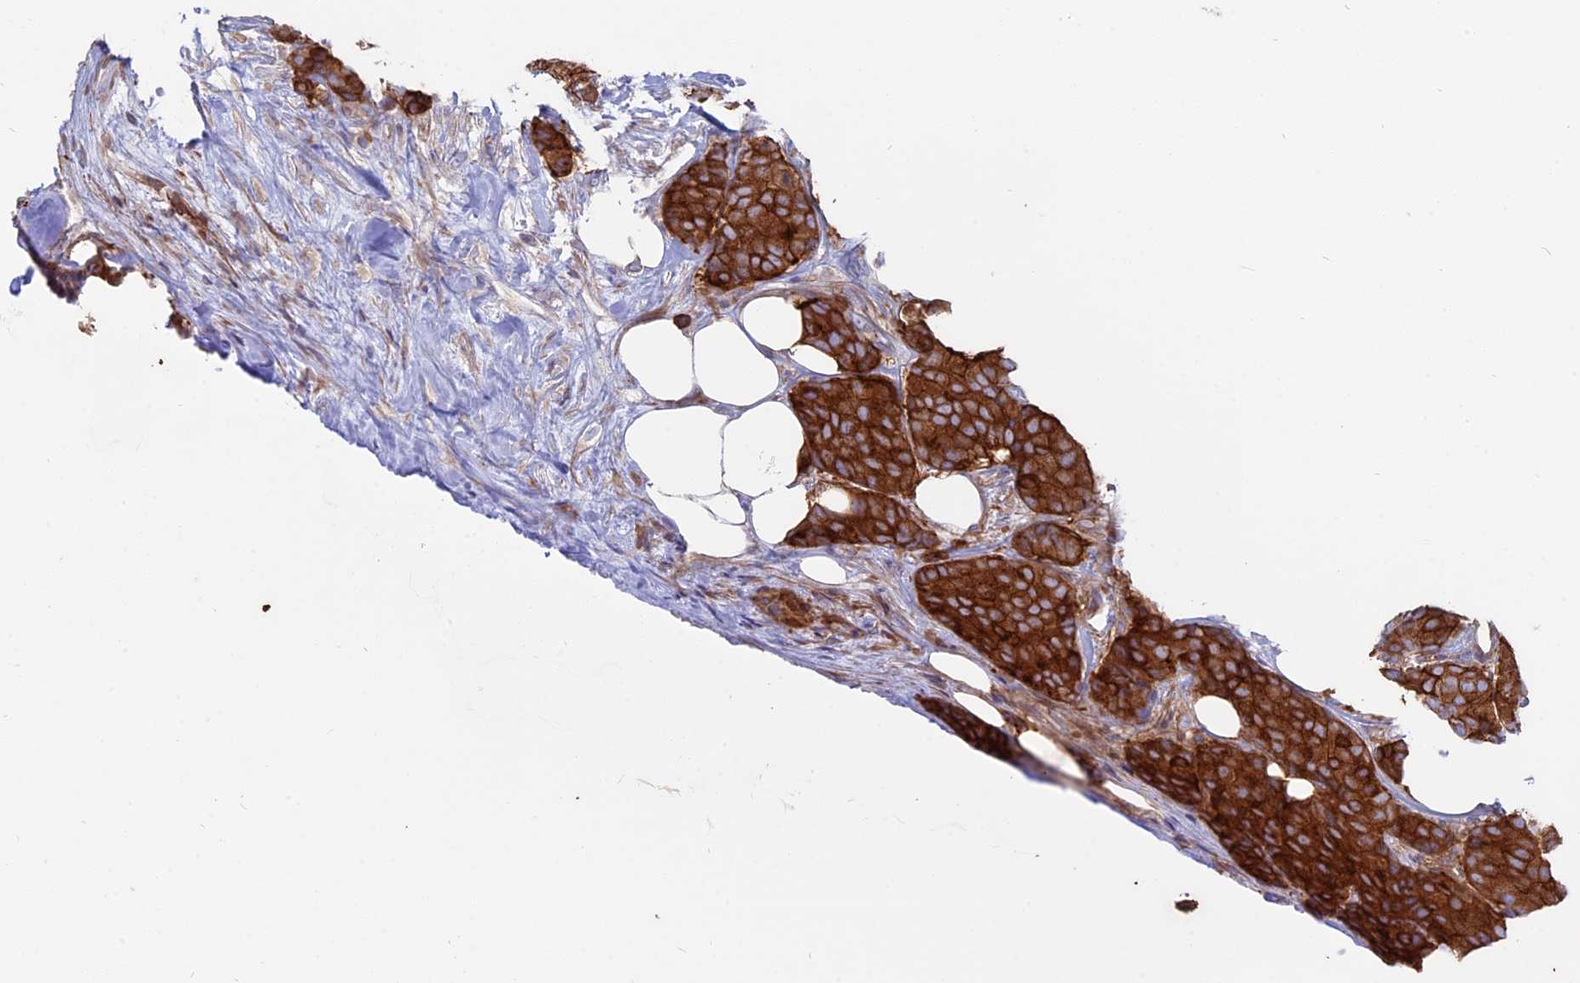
{"staining": {"intensity": "strong", "quantity": ">75%", "location": "cytoplasmic/membranous"}, "tissue": "breast cancer", "cell_type": "Tumor cells", "image_type": "cancer", "snomed": [{"axis": "morphology", "description": "Duct carcinoma"}, {"axis": "topography", "description": "Breast"}], "caption": "Breast cancer stained with immunohistochemistry (IHC) exhibits strong cytoplasmic/membranous positivity in about >75% of tumor cells.", "gene": "MYO5B", "patient": {"sex": "female", "age": 75}}